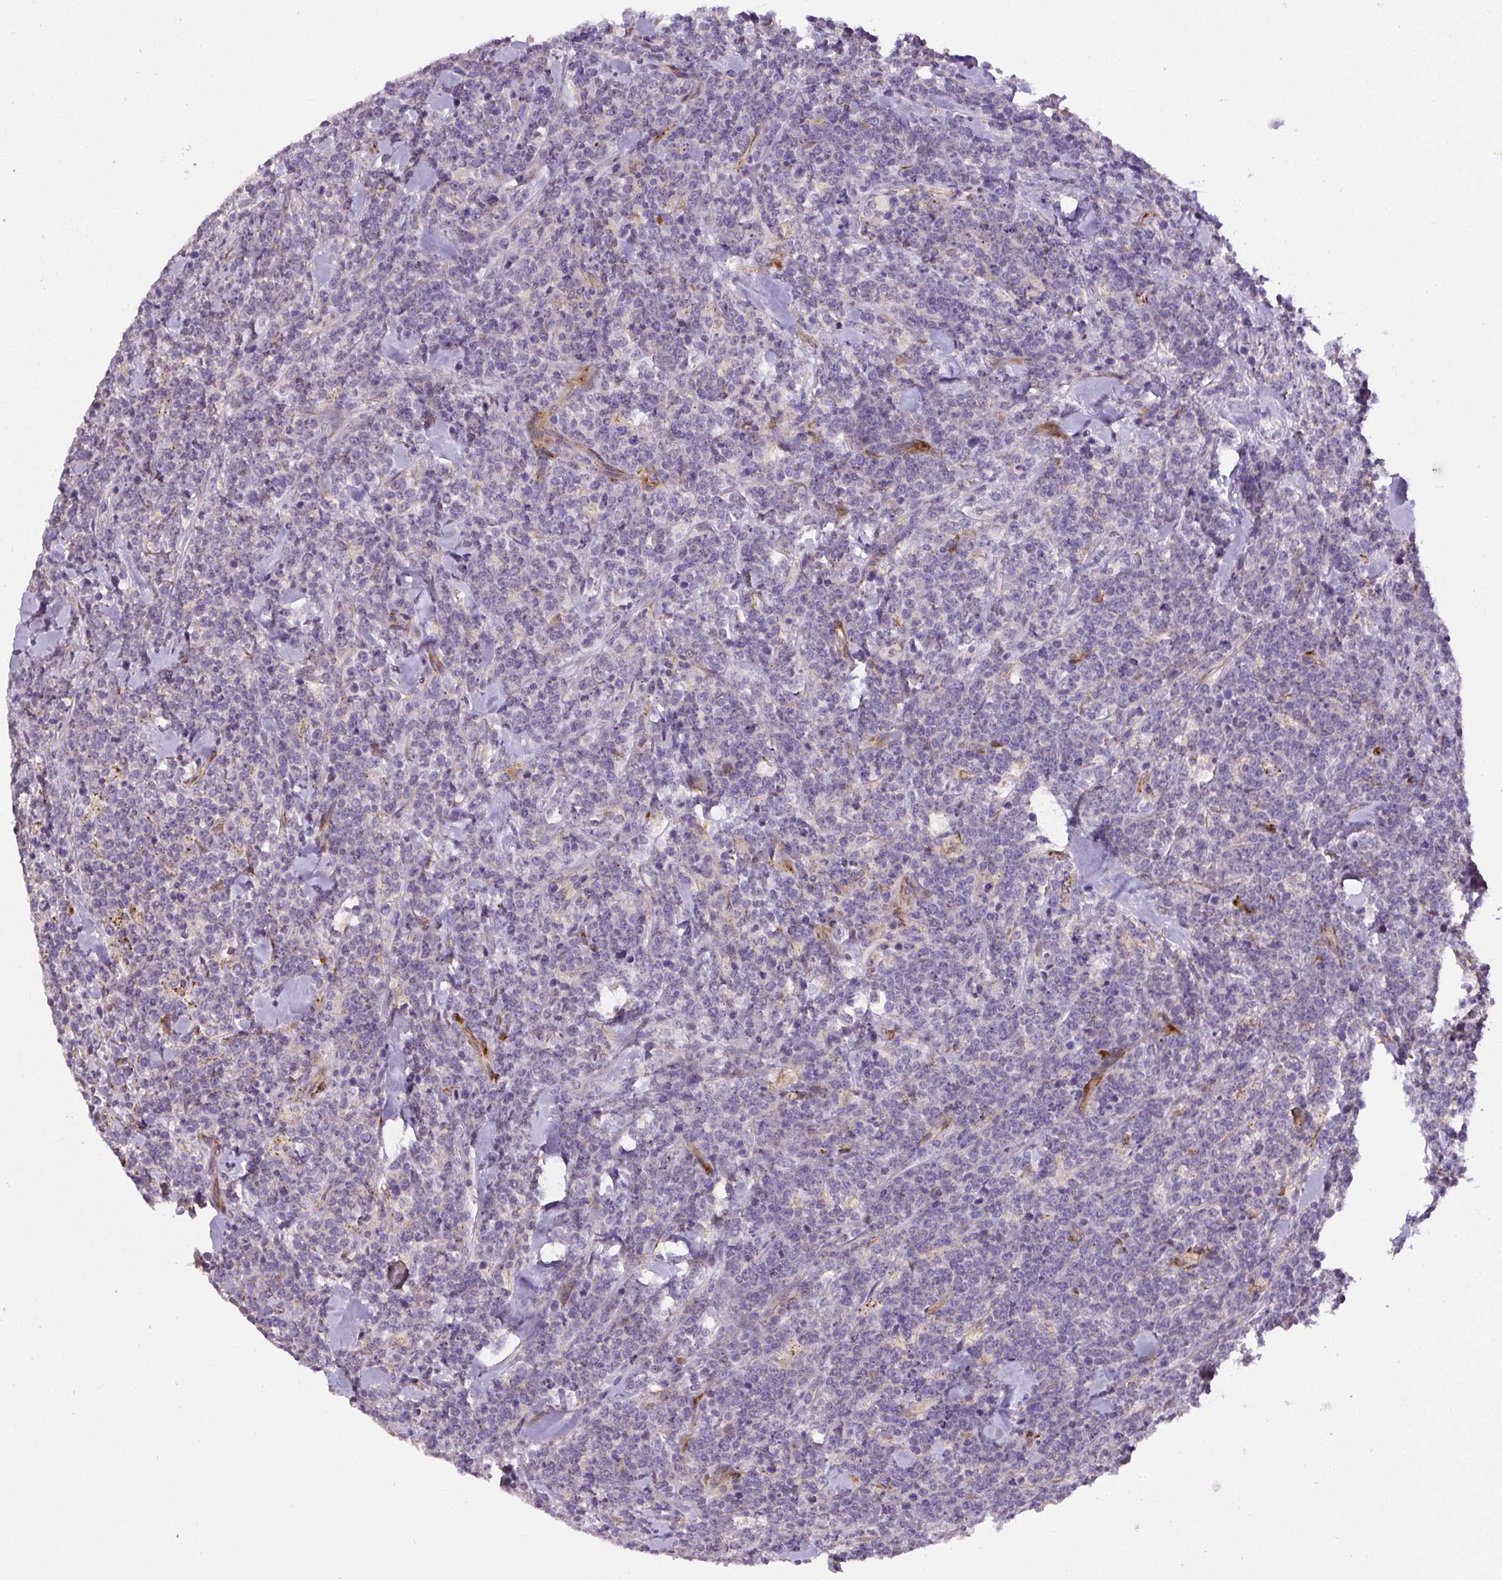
{"staining": {"intensity": "negative", "quantity": "none", "location": "none"}, "tissue": "lymphoma", "cell_type": "Tumor cells", "image_type": "cancer", "snomed": [{"axis": "morphology", "description": "Malignant lymphoma, non-Hodgkin's type, High grade"}, {"axis": "topography", "description": "Small intestine"}, {"axis": "topography", "description": "Colon"}], "caption": "Tumor cells show no significant staining in malignant lymphoma, non-Hodgkin's type (high-grade).", "gene": "RNF170", "patient": {"sex": "male", "age": 8}}